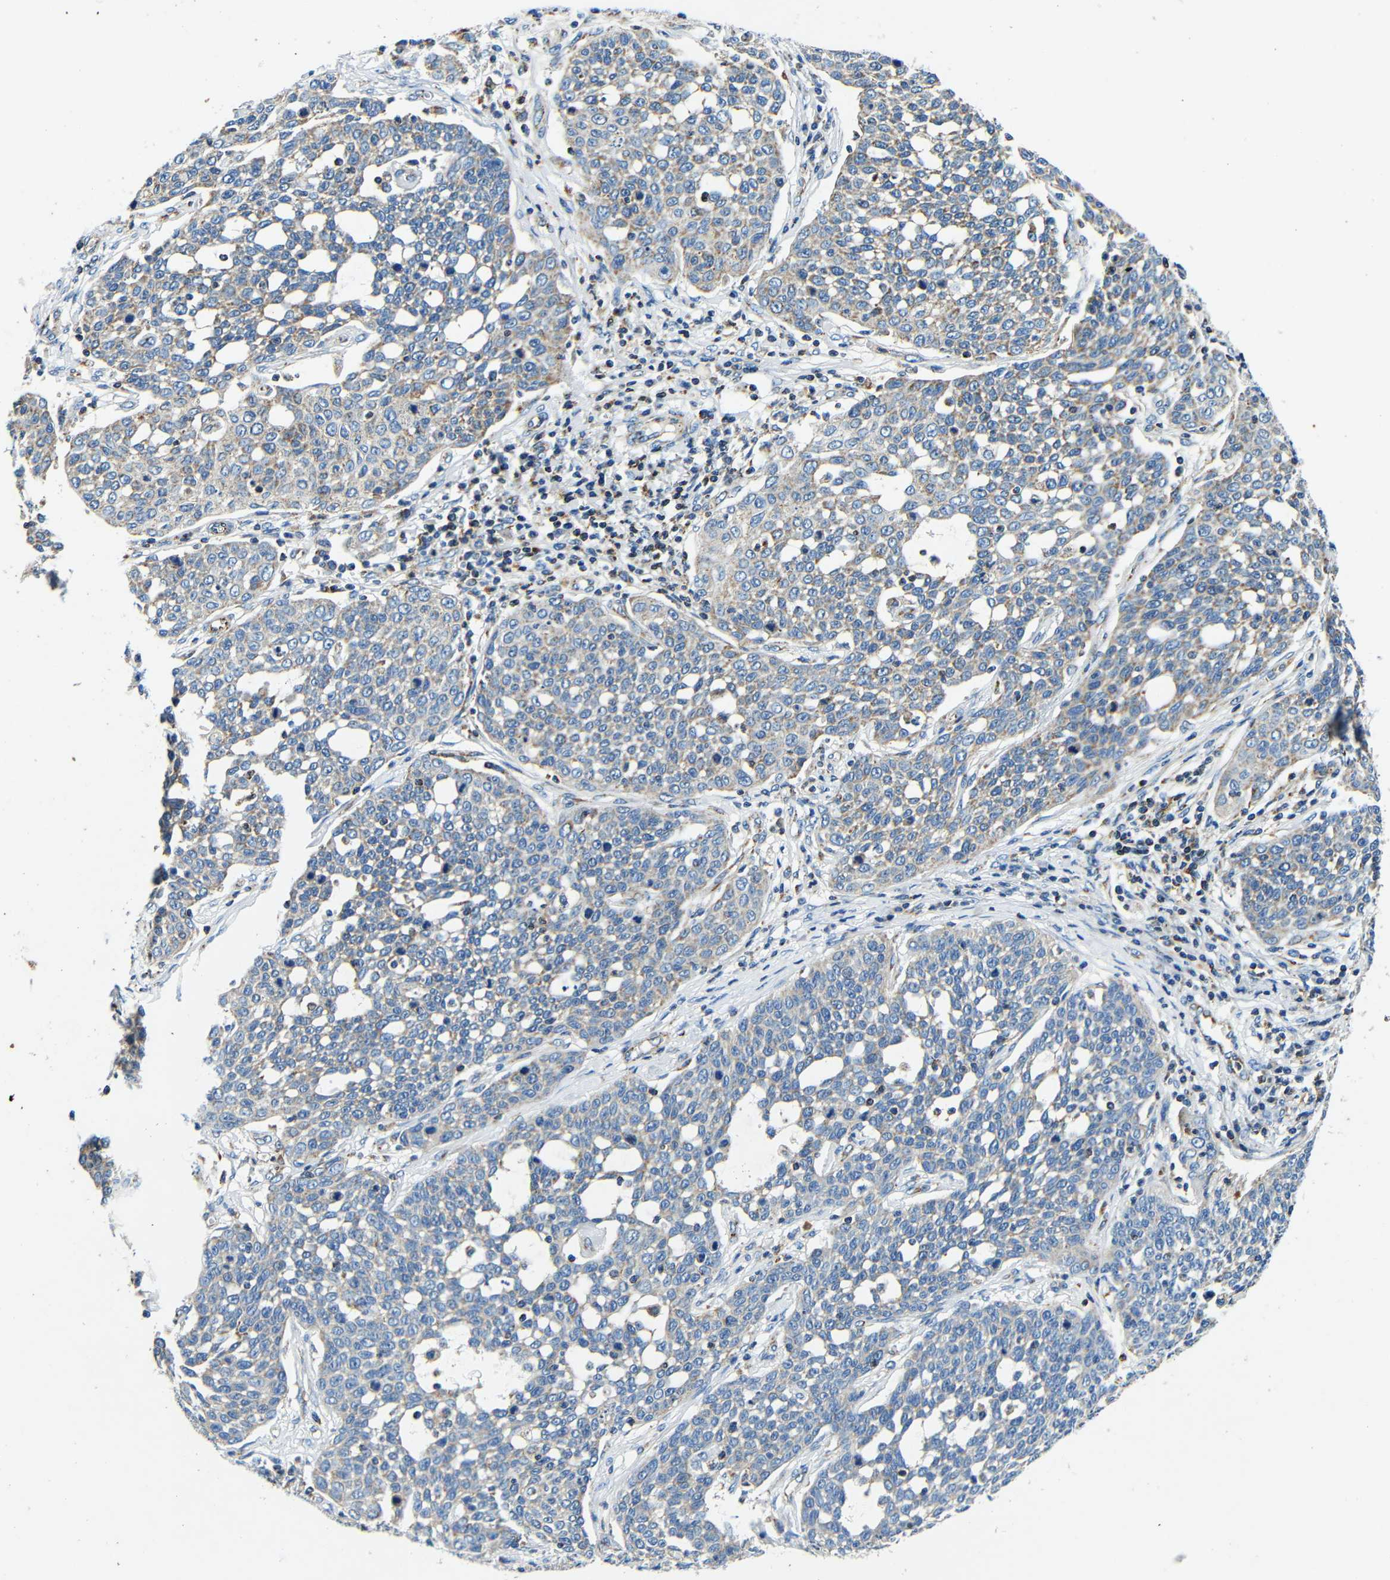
{"staining": {"intensity": "moderate", "quantity": "<25%", "location": "cytoplasmic/membranous"}, "tissue": "cervical cancer", "cell_type": "Tumor cells", "image_type": "cancer", "snomed": [{"axis": "morphology", "description": "Squamous cell carcinoma, NOS"}, {"axis": "topography", "description": "Cervix"}], "caption": "IHC of cervical squamous cell carcinoma shows low levels of moderate cytoplasmic/membranous positivity in approximately <25% of tumor cells. (DAB (3,3'-diaminobenzidine) IHC with brightfield microscopy, high magnification).", "gene": "GALNT18", "patient": {"sex": "female", "age": 34}}